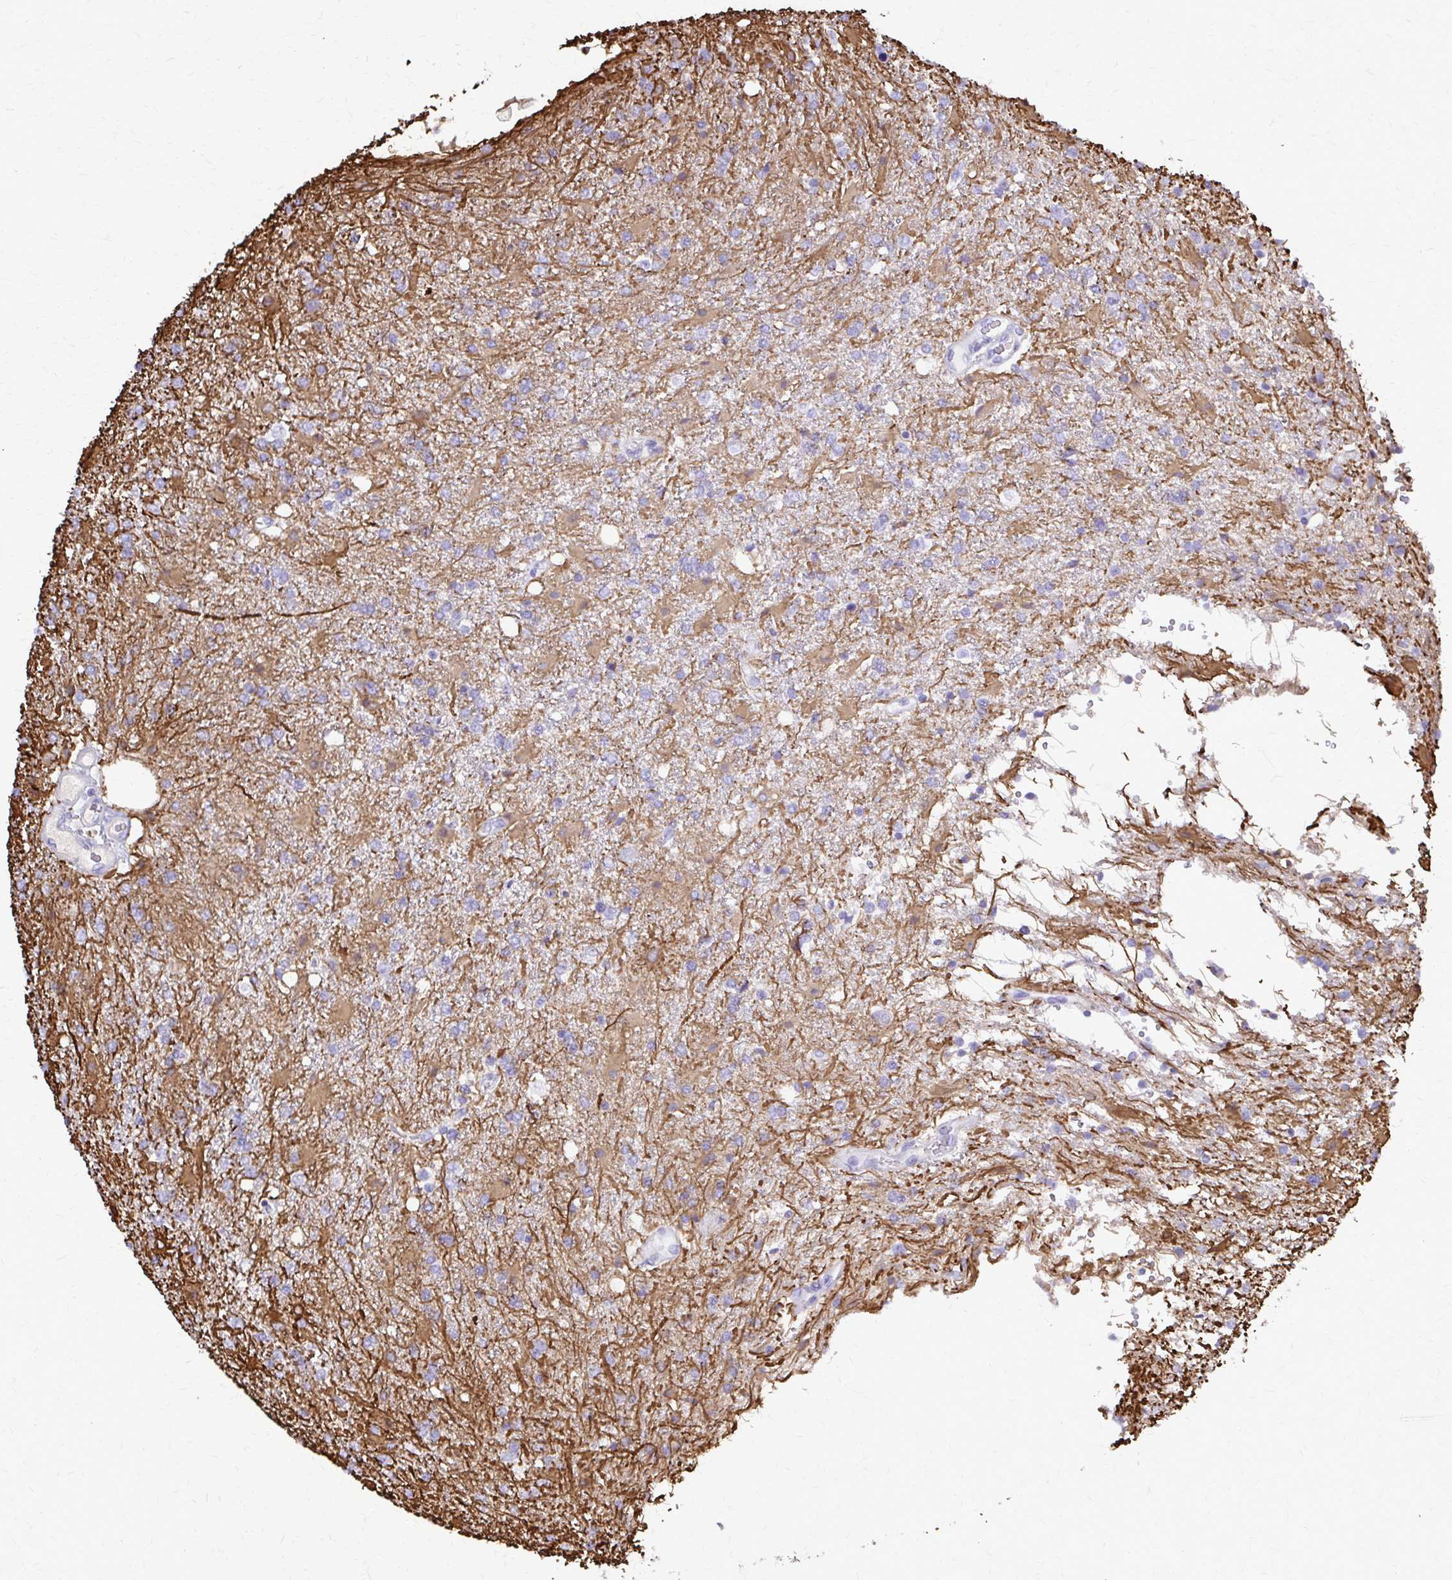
{"staining": {"intensity": "moderate", "quantity": "25%-75%", "location": "cytoplasmic/membranous"}, "tissue": "glioma", "cell_type": "Tumor cells", "image_type": "cancer", "snomed": [{"axis": "morphology", "description": "Glioma, malignant, High grade"}, {"axis": "topography", "description": "Brain"}], "caption": "Brown immunohistochemical staining in malignant glioma (high-grade) reveals moderate cytoplasmic/membranous staining in approximately 25%-75% of tumor cells.", "gene": "GFAP", "patient": {"sex": "male", "age": 56}}